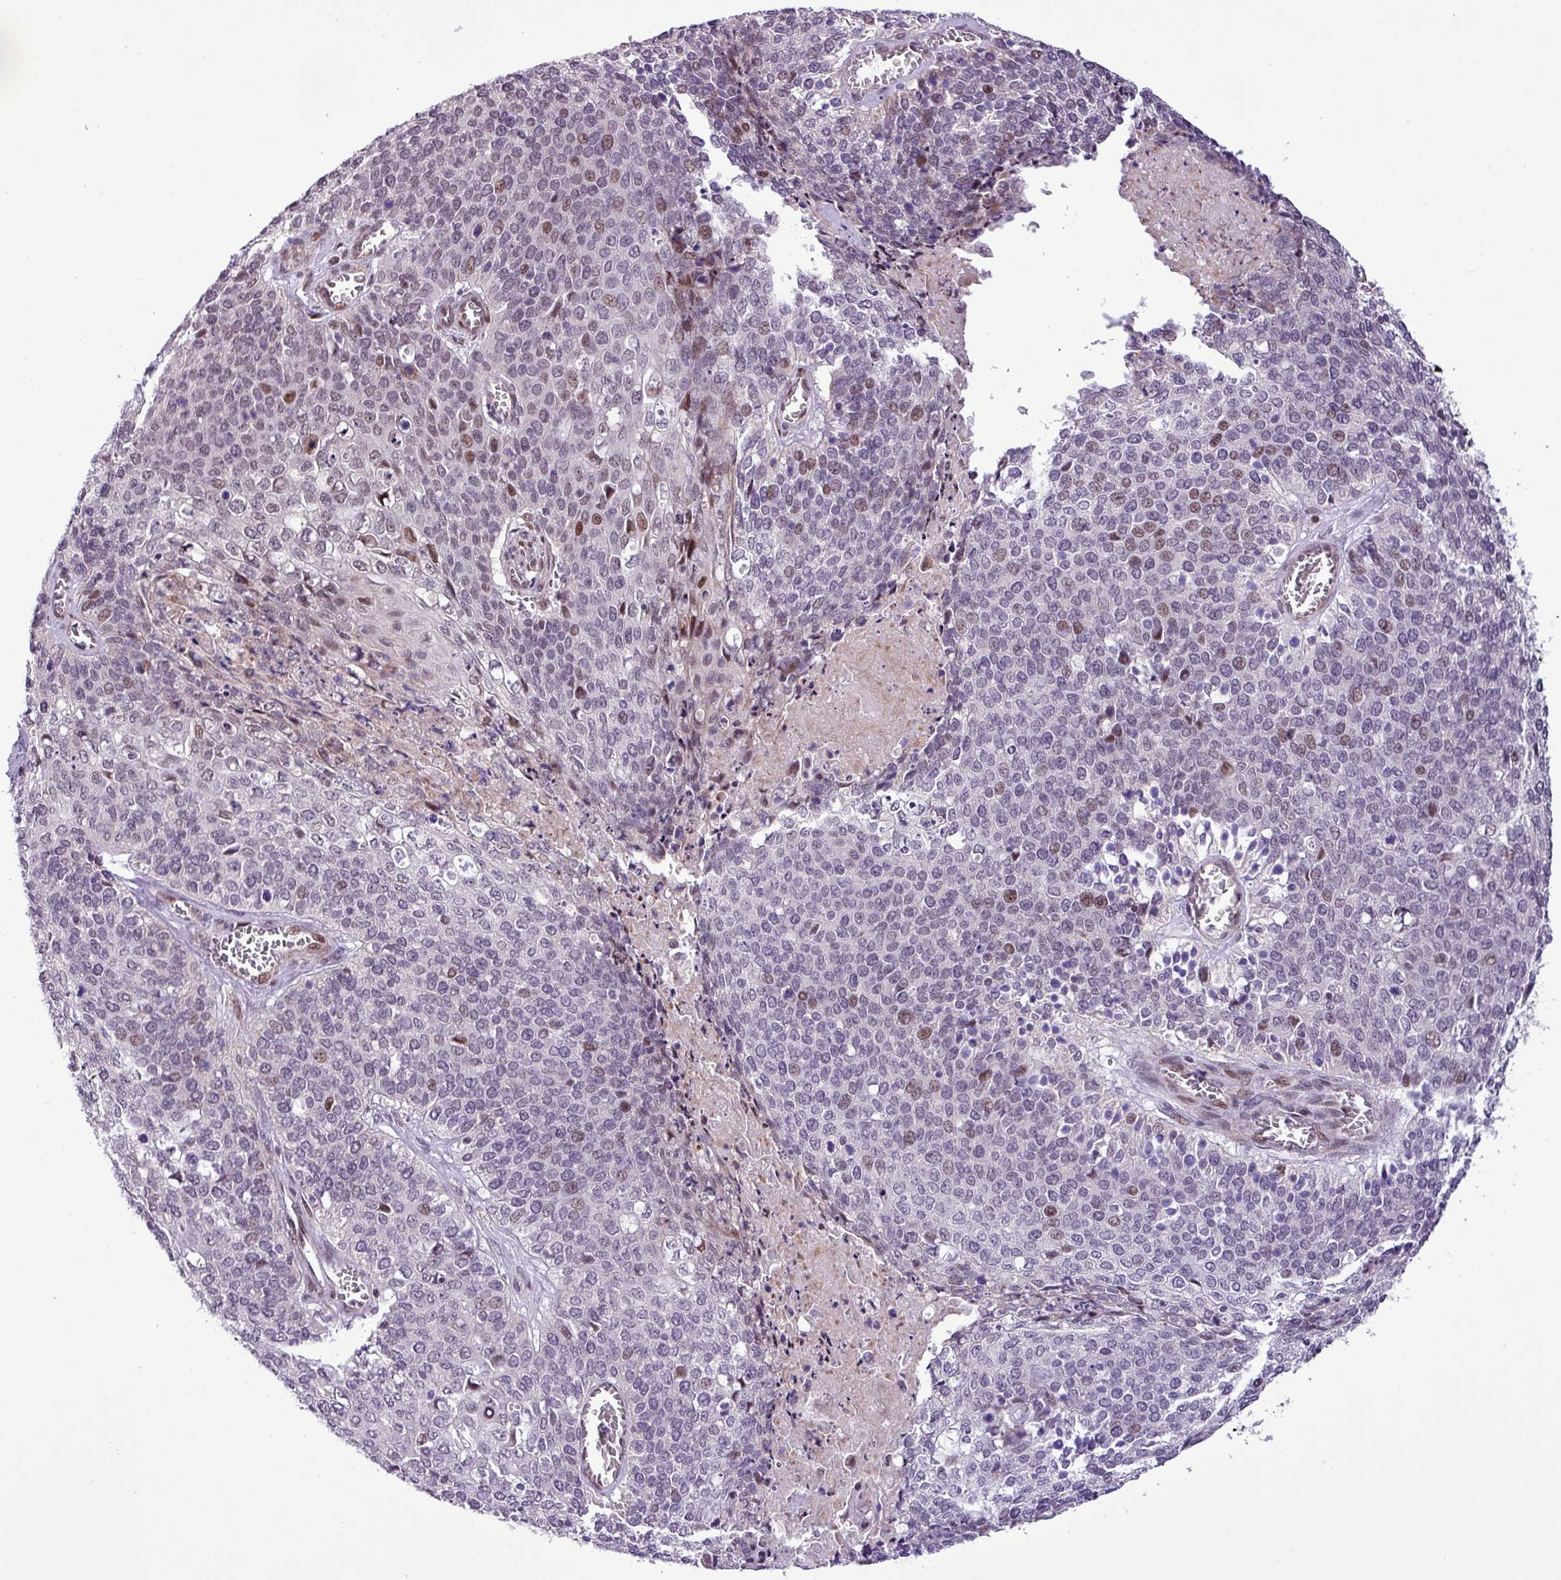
{"staining": {"intensity": "moderate", "quantity": "<25%", "location": "nuclear"}, "tissue": "cervical cancer", "cell_type": "Tumor cells", "image_type": "cancer", "snomed": [{"axis": "morphology", "description": "Squamous cell carcinoma, NOS"}, {"axis": "topography", "description": "Cervix"}], "caption": "Brown immunohistochemical staining in cervical squamous cell carcinoma reveals moderate nuclear expression in about <25% of tumor cells.", "gene": "ZNF354A", "patient": {"sex": "female", "age": 39}}